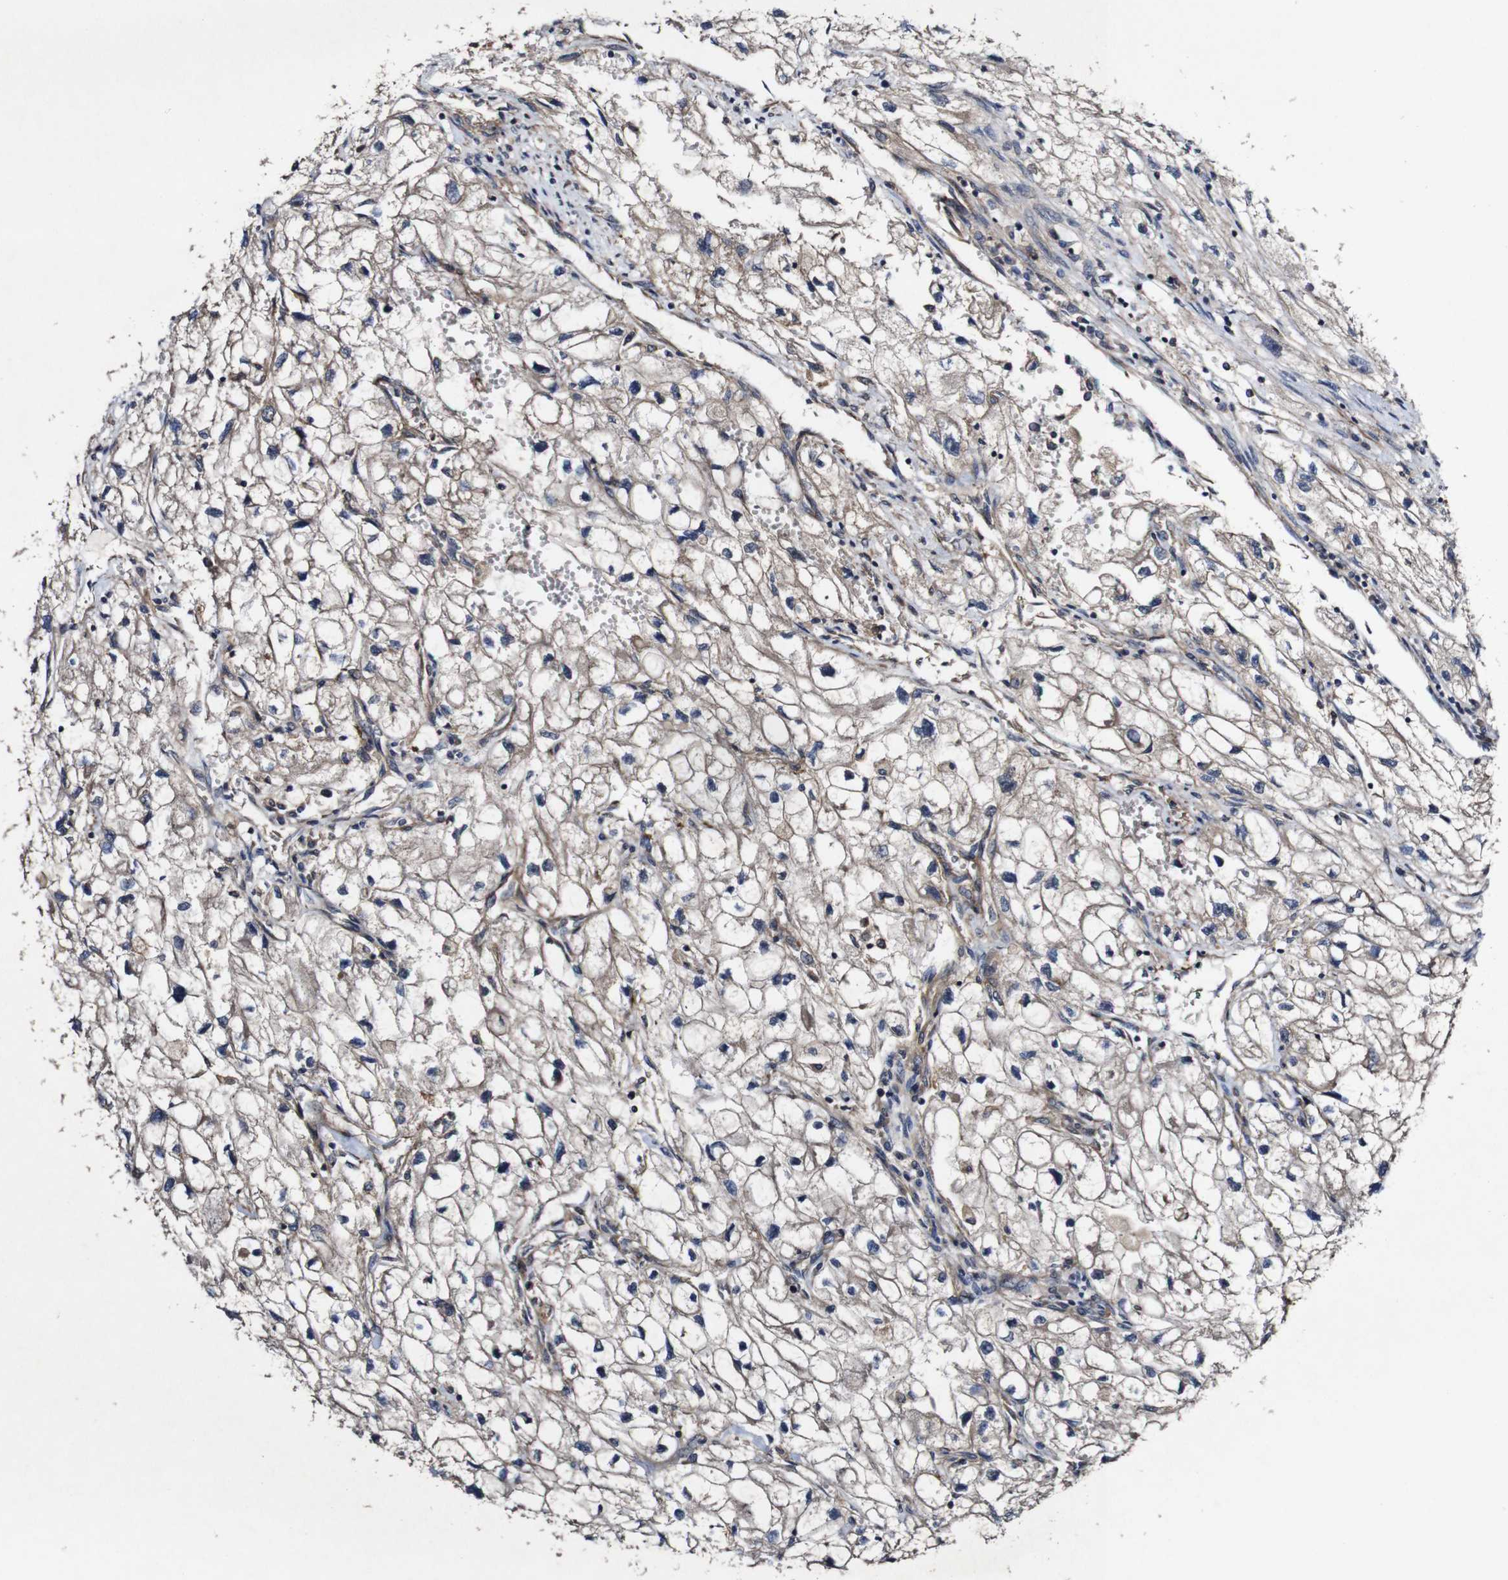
{"staining": {"intensity": "weak", "quantity": ">75%", "location": "cytoplasmic/membranous"}, "tissue": "renal cancer", "cell_type": "Tumor cells", "image_type": "cancer", "snomed": [{"axis": "morphology", "description": "Adenocarcinoma, NOS"}, {"axis": "topography", "description": "Kidney"}], "caption": "Protein expression analysis of human renal cancer (adenocarcinoma) reveals weak cytoplasmic/membranous expression in about >75% of tumor cells. Using DAB (brown) and hematoxylin (blue) stains, captured at high magnification using brightfield microscopy.", "gene": "GSDME", "patient": {"sex": "female", "age": 70}}